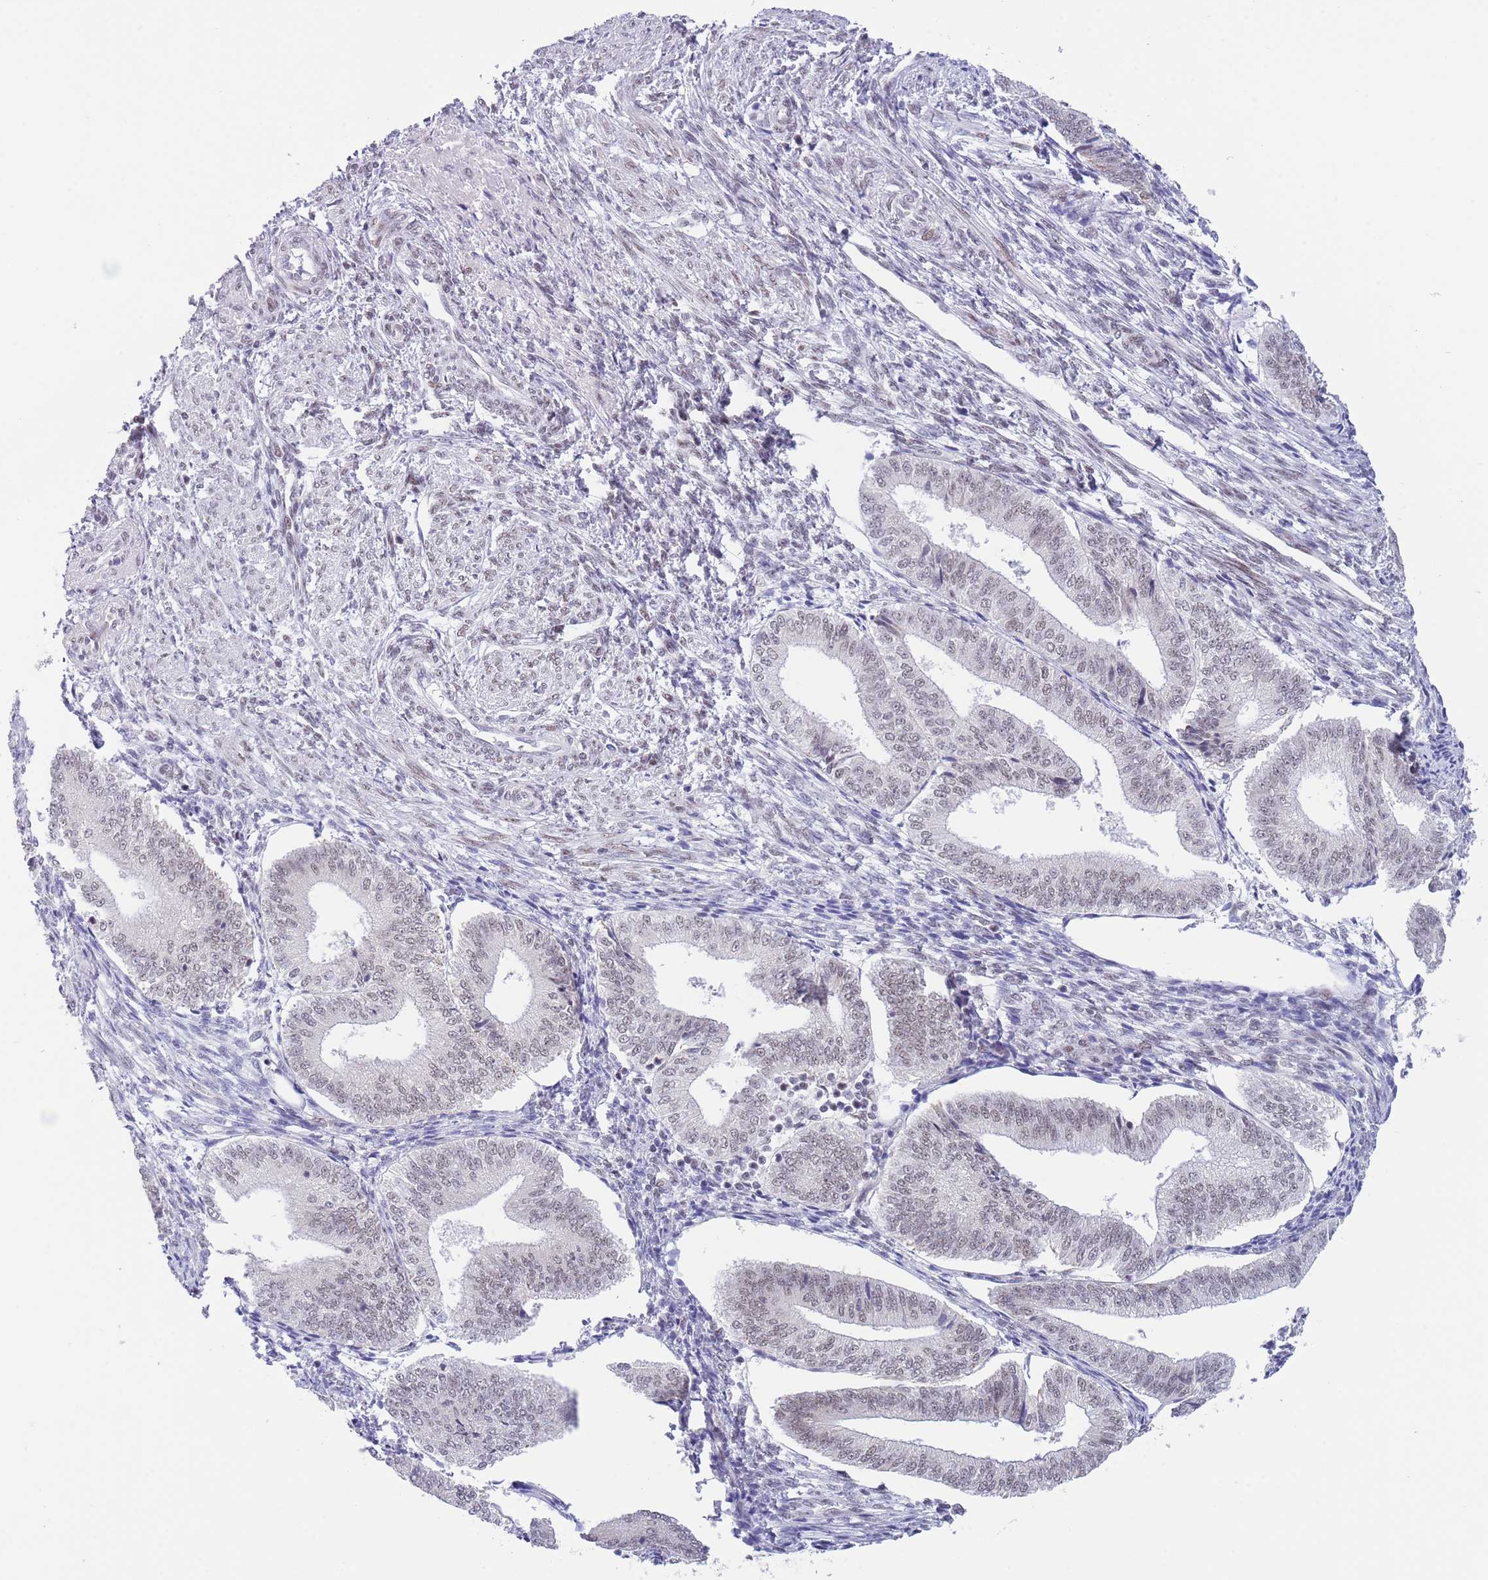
{"staining": {"intensity": "negative", "quantity": "none", "location": "none"}, "tissue": "endometrium", "cell_type": "Cells in endometrial stroma", "image_type": "normal", "snomed": [{"axis": "morphology", "description": "Normal tissue, NOS"}, {"axis": "topography", "description": "Endometrium"}], "caption": "The IHC micrograph has no significant staining in cells in endometrial stroma of endometrium.", "gene": "RFX1", "patient": {"sex": "female", "age": 34}}